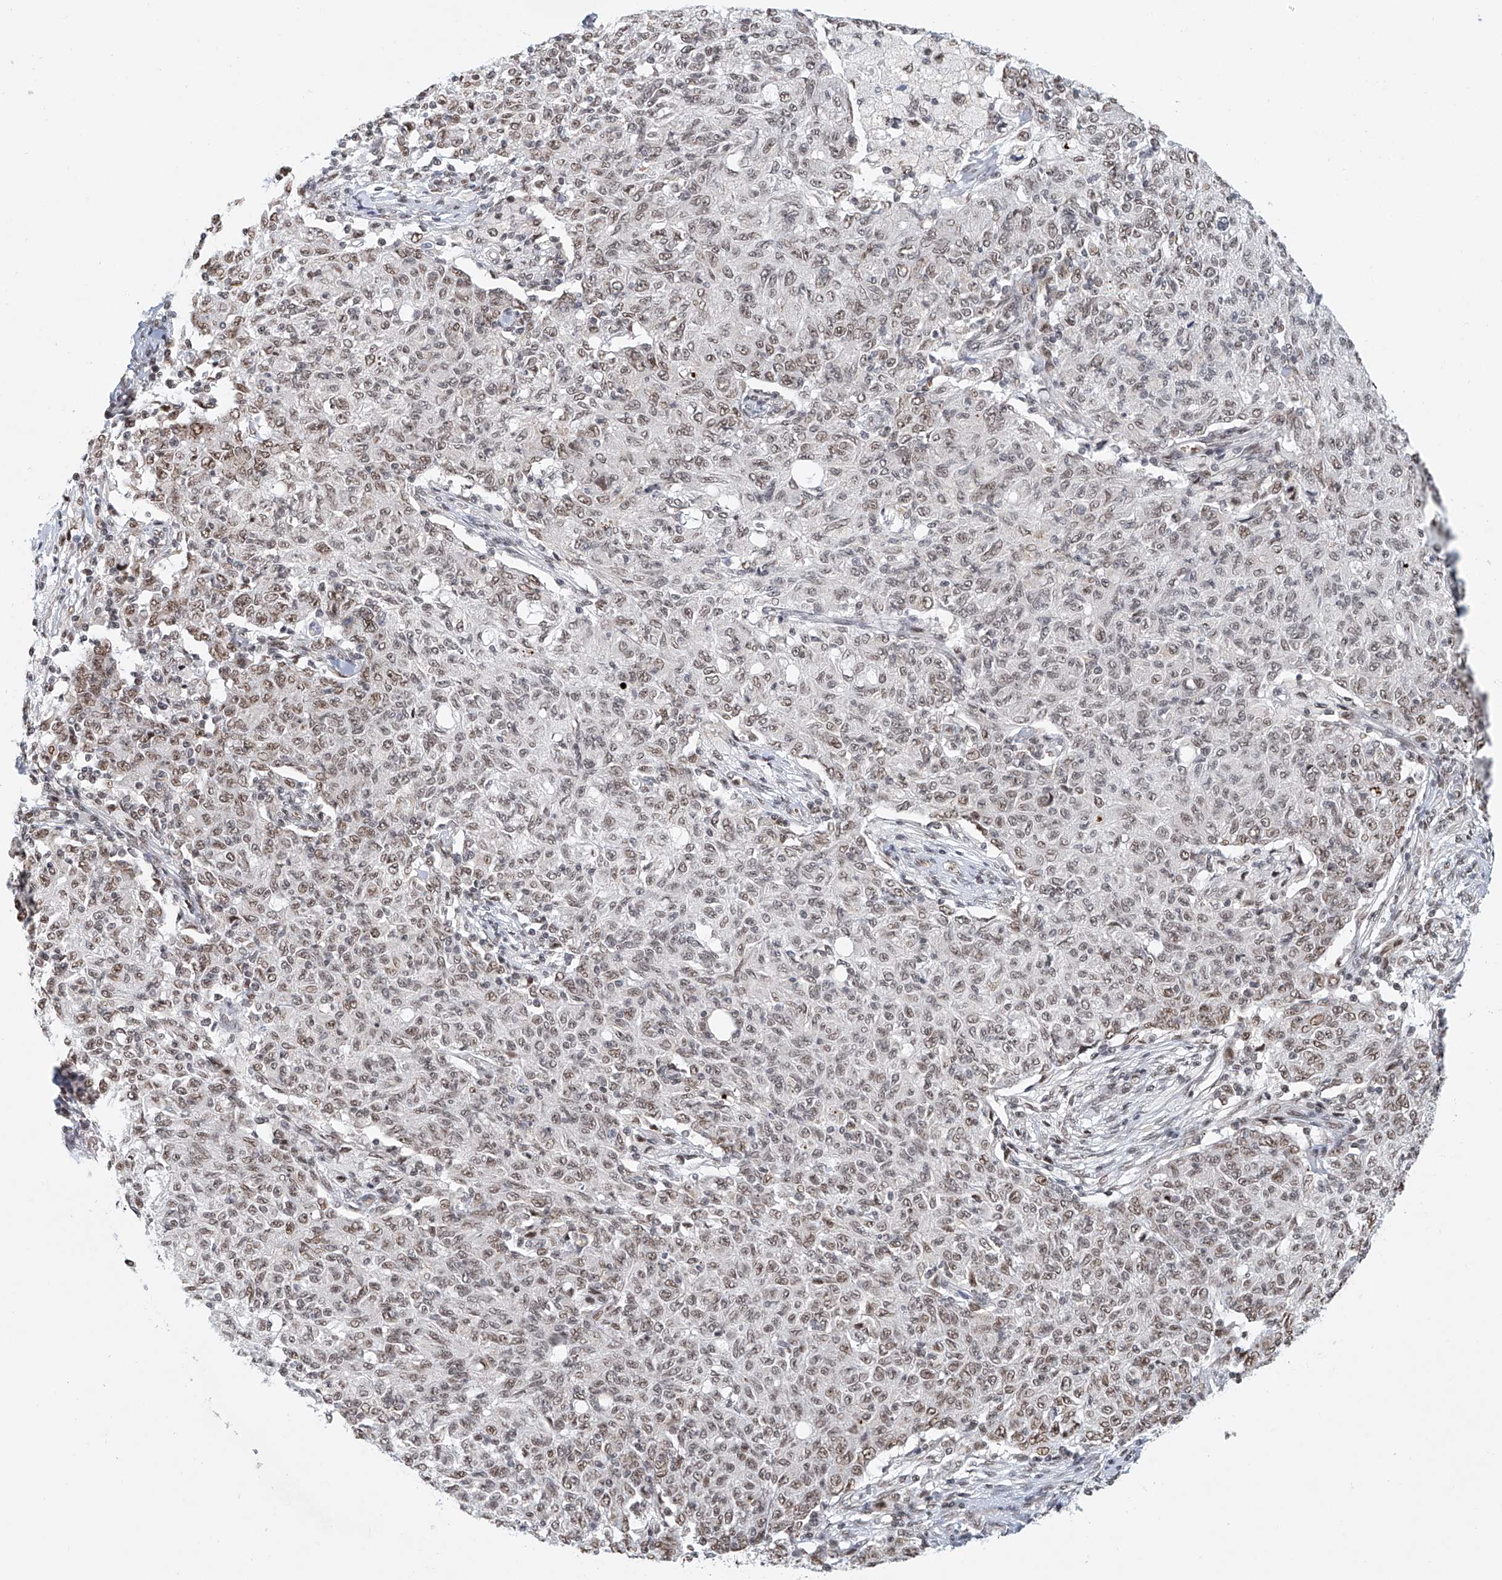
{"staining": {"intensity": "moderate", "quantity": "25%-75%", "location": "nuclear"}, "tissue": "ovarian cancer", "cell_type": "Tumor cells", "image_type": "cancer", "snomed": [{"axis": "morphology", "description": "Carcinoma, endometroid"}, {"axis": "topography", "description": "Ovary"}], "caption": "Ovarian cancer stained with a brown dye reveals moderate nuclear positive staining in approximately 25%-75% of tumor cells.", "gene": "ZNF470", "patient": {"sex": "female", "age": 42}}